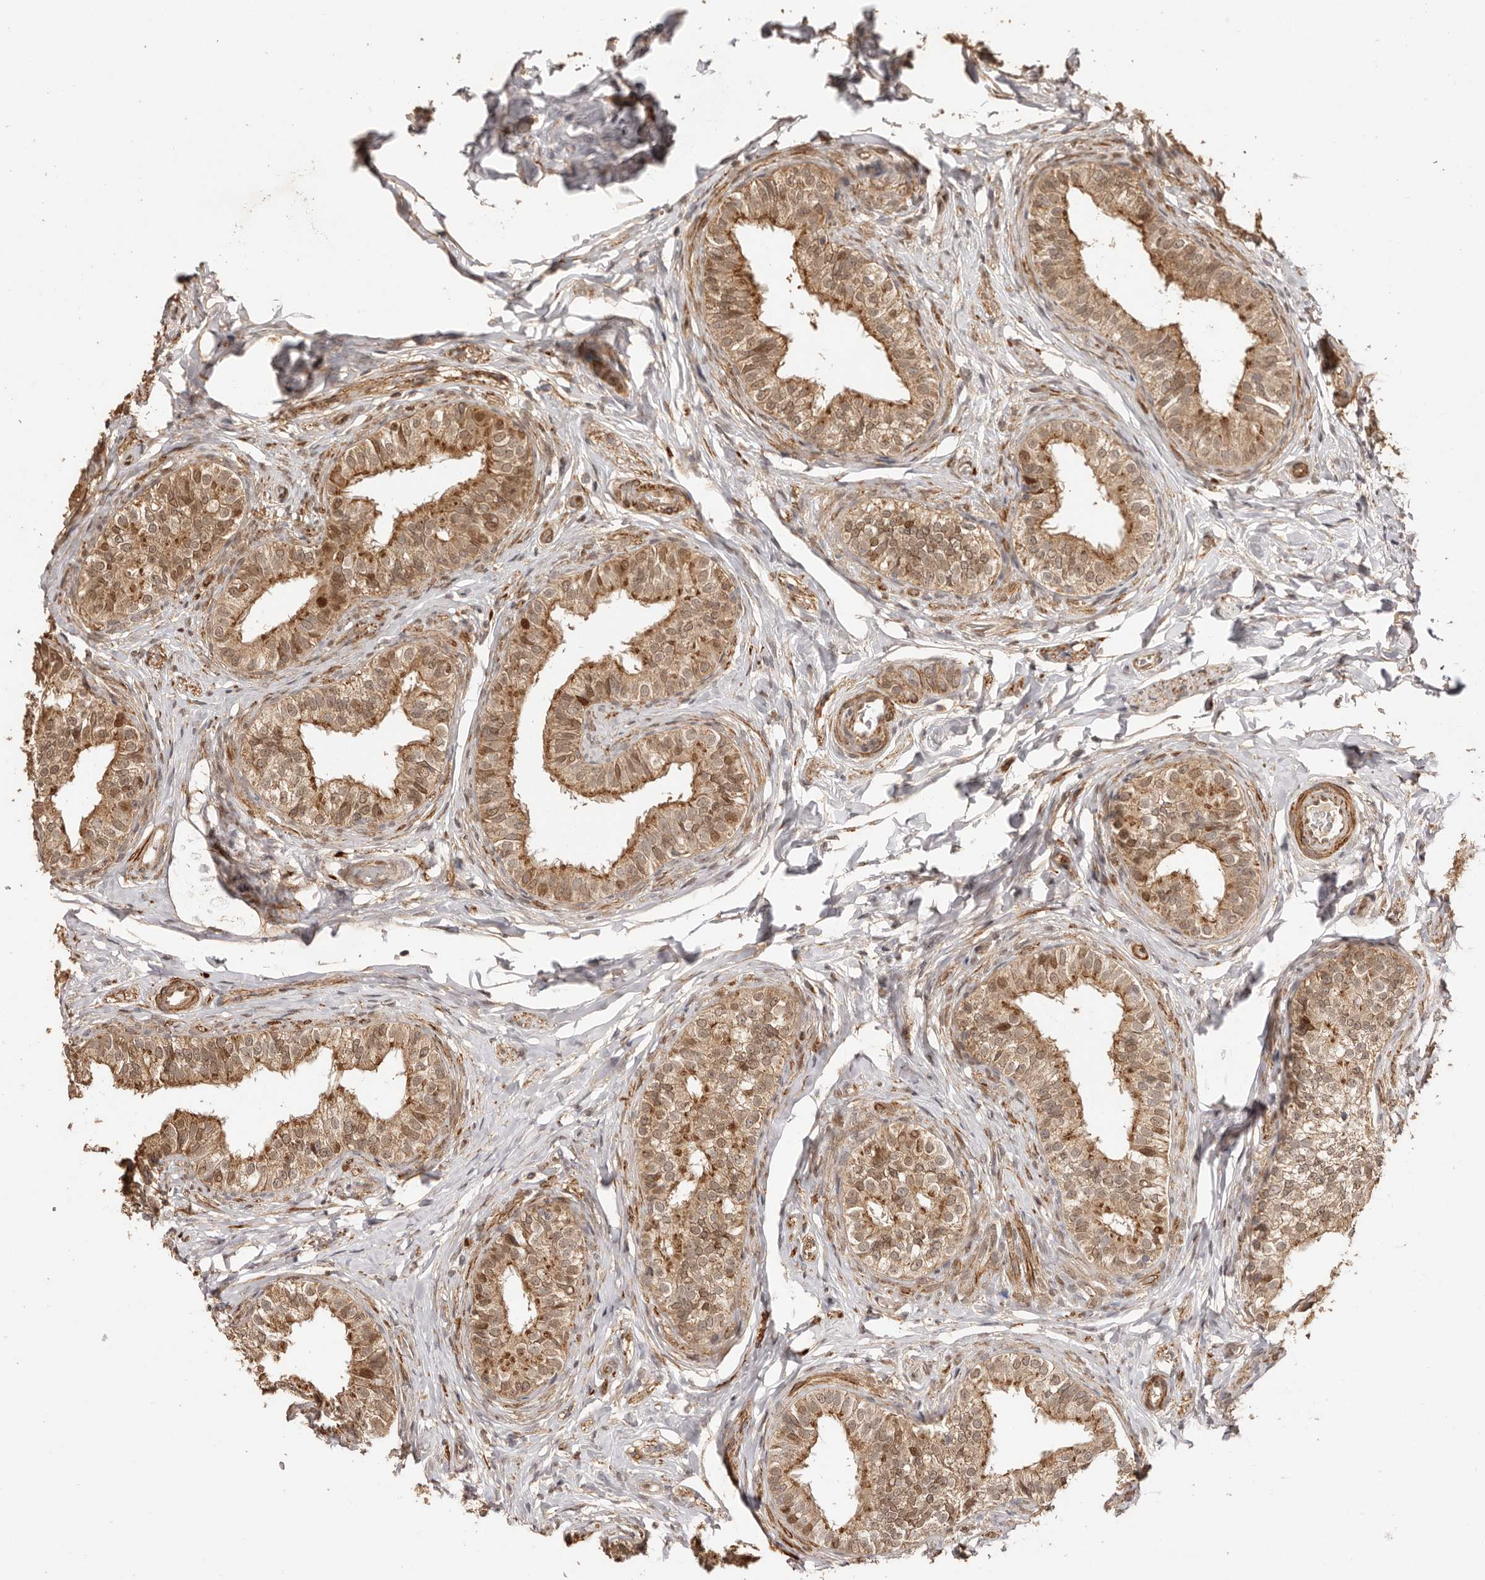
{"staining": {"intensity": "moderate", "quantity": ">75%", "location": "cytoplasmic/membranous,nuclear"}, "tissue": "epididymis", "cell_type": "Glandular cells", "image_type": "normal", "snomed": [{"axis": "morphology", "description": "Normal tissue, NOS"}, {"axis": "topography", "description": "Epididymis"}], "caption": "Protein staining of benign epididymis exhibits moderate cytoplasmic/membranous,nuclear staining in about >75% of glandular cells.", "gene": "UBR2", "patient": {"sex": "male", "age": 49}}